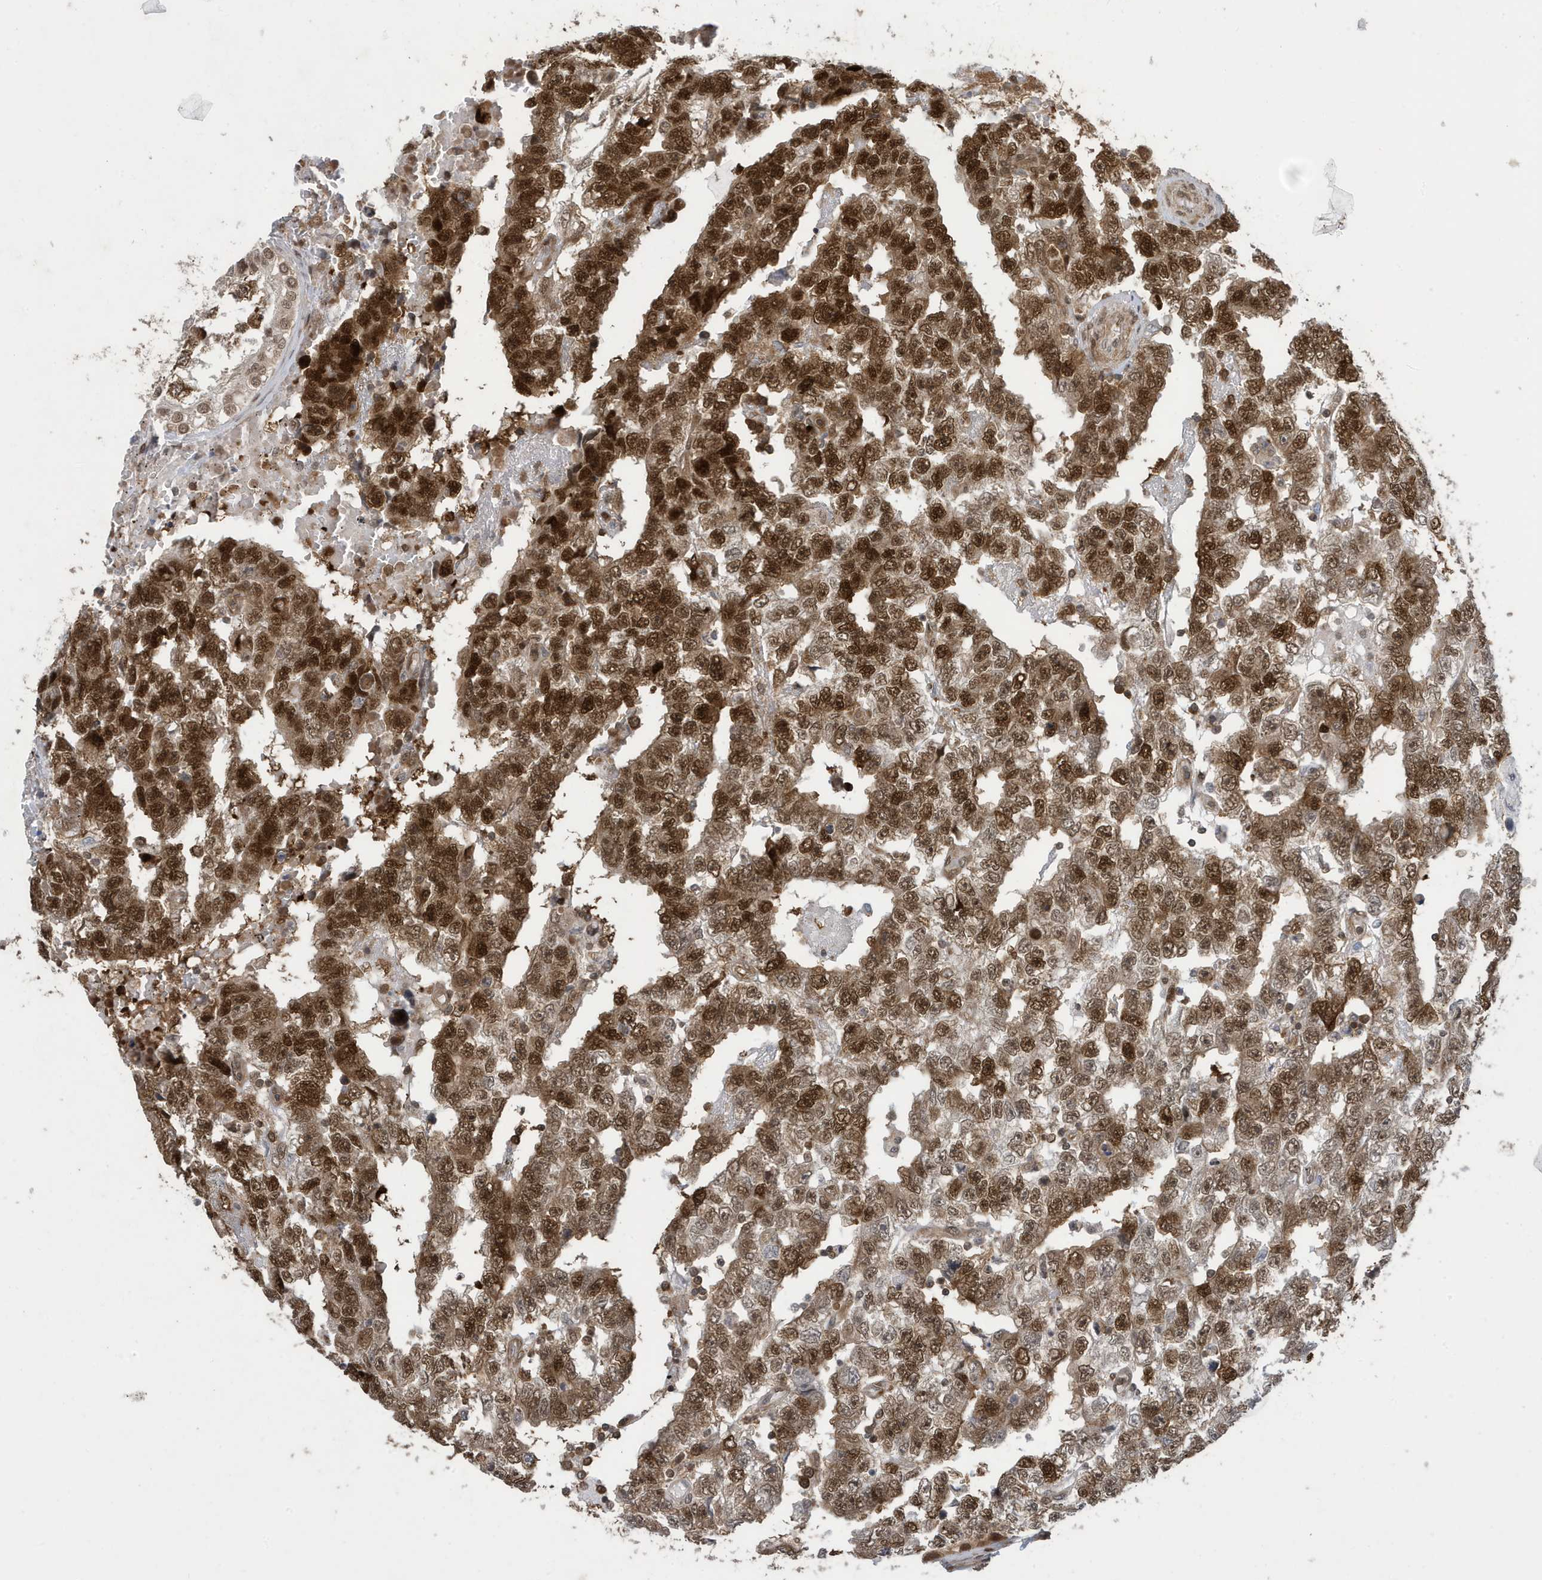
{"staining": {"intensity": "strong", "quantity": ">75%", "location": "cytoplasmic/membranous,nuclear"}, "tissue": "testis cancer", "cell_type": "Tumor cells", "image_type": "cancer", "snomed": [{"axis": "morphology", "description": "Carcinoma, Embryonal, NOS"}, {"axis": "topography", "description": "Testis"}], "caption": "Testis embryonal carcinoma stained with a brown dye demonstrates strong cytoplasmic/membranous and nuclear positive positivity in about >75% of tumor cells.", "gene": "UBQLN1", "patient": {"sex": "male", "age": 25}}